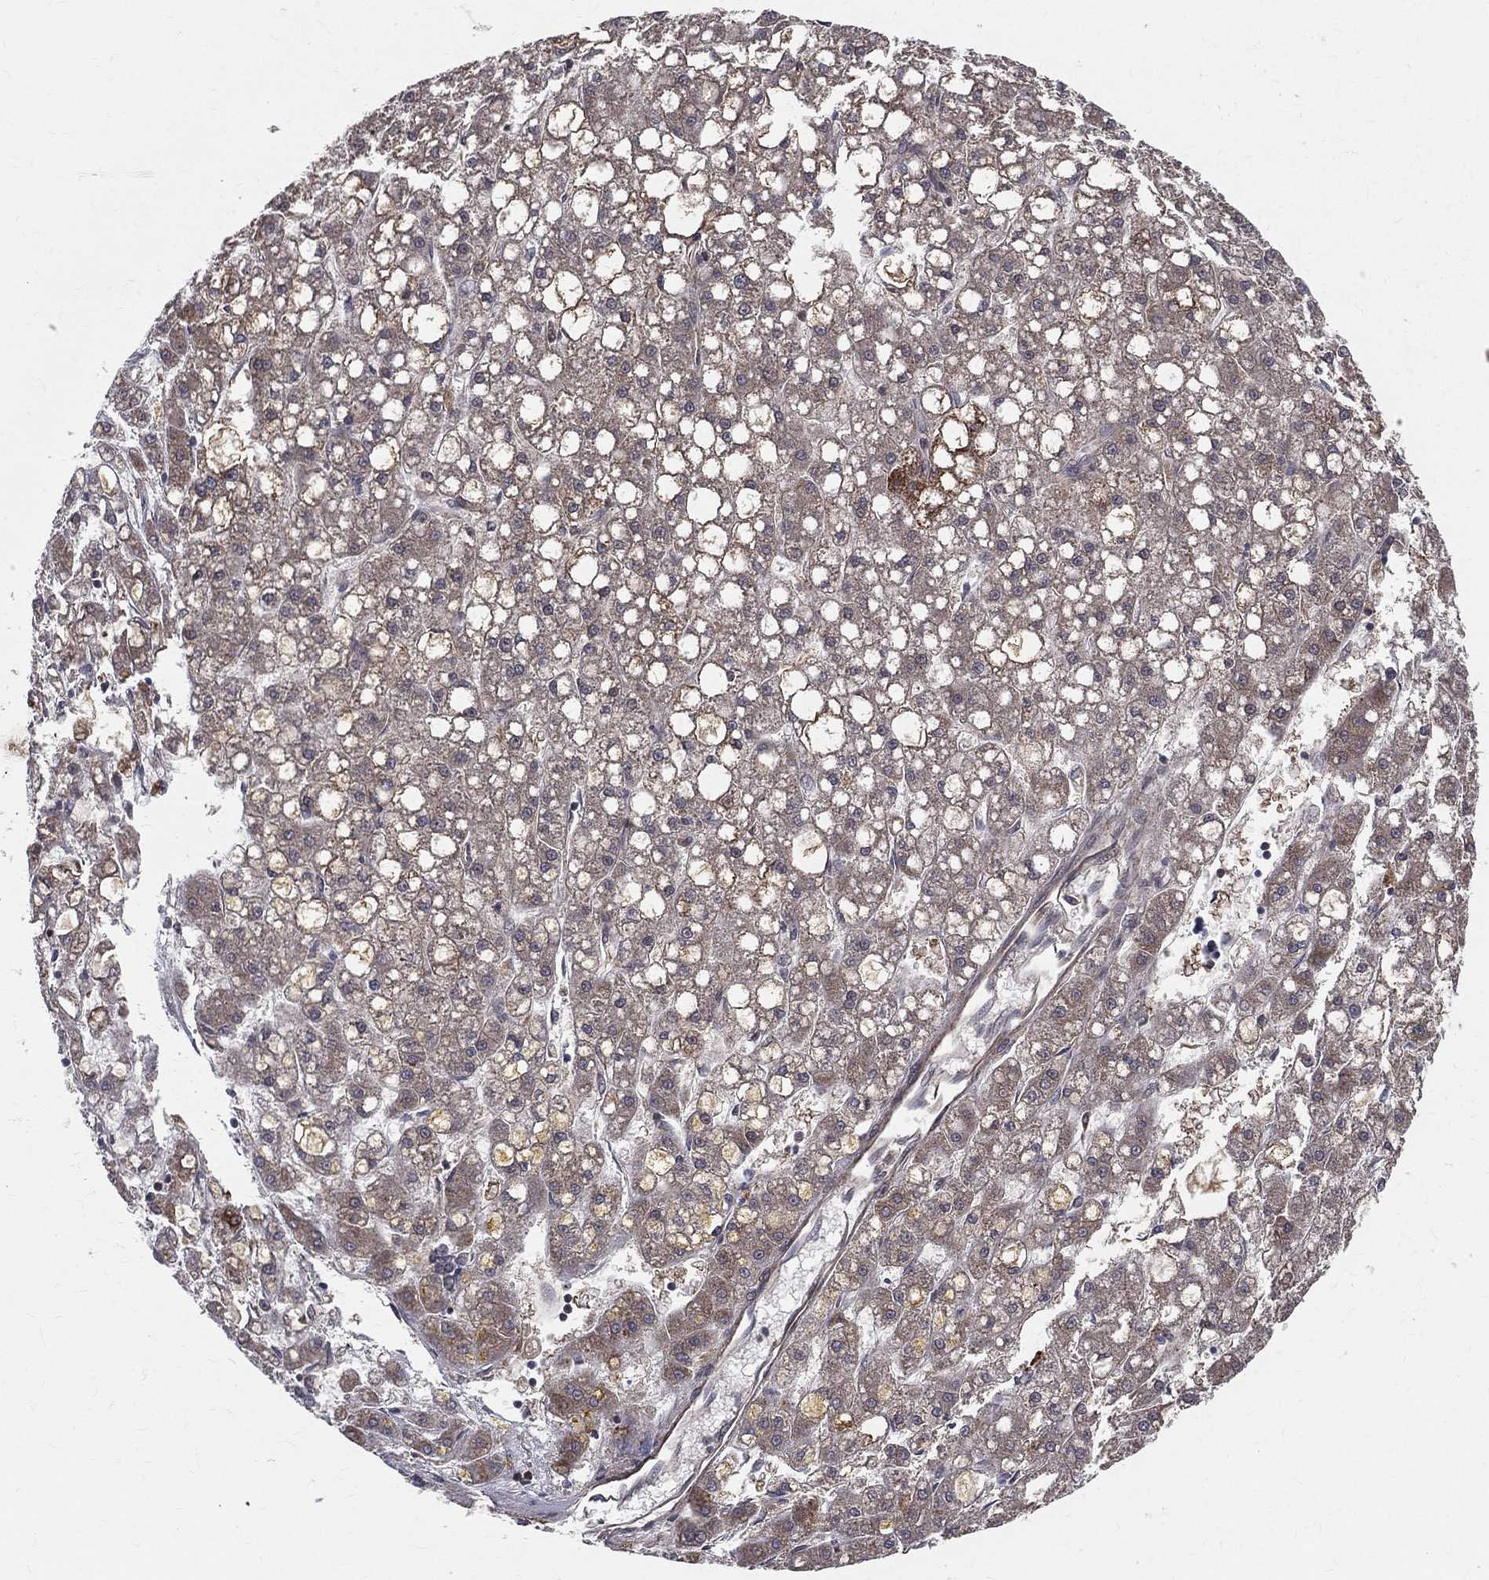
{"staining": {"intensity": "negative", "quantity": "none", "location": "none"}, "tissue": "liver cancer", "cell_type": "Tumor cells", "image_type": "cancer", "snomed": [{"axis": "morphology", "description": "Carcinoma, Hepatocellular, NOS"}, {"axis": "topography", "description": "Liver"}], "caption": "Immunohistochemistry (IHC) histopathology image of neoplastic tissue: liver cancer stained with DAB displays no significant protein staining in tumor cells. Brightfield microscopy of immunohistochemistry (IHC) stained with DAB (brown) and hematoxylin (blue), captured at high magnification.", "gene": "MIX23", "patient": {"sex": "male", "age": 67}}